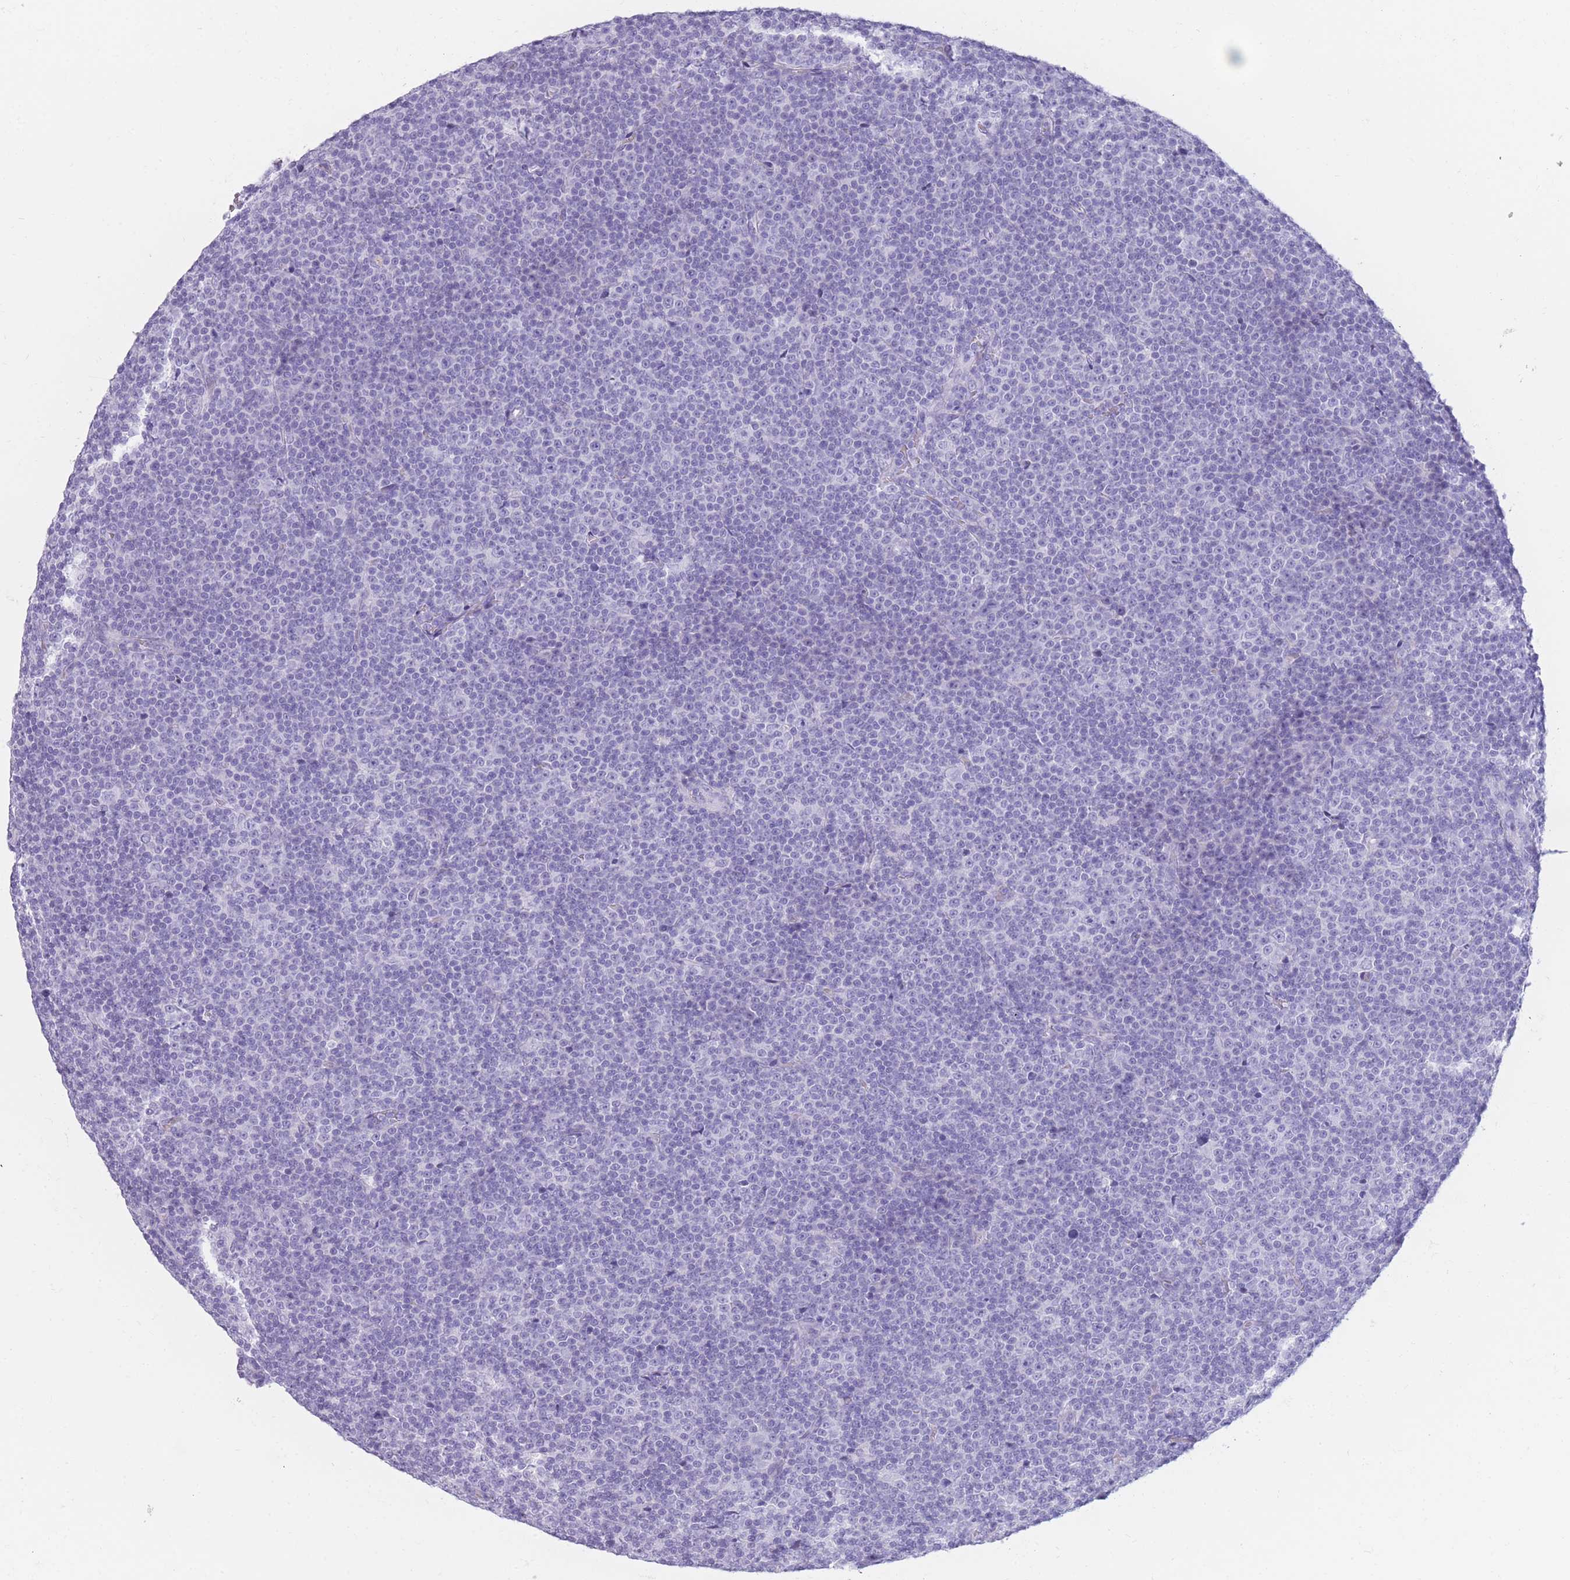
{"staining": {"intensity": "negative", "quantity": "none", "location": "none"}, "tissue": "lymphoma", "cell_type": "Tumor cells", "image_type": "cancer", "snomed": [{"axis": "morphology", "description": "Malignant lymphoma, non-Hodgkin's type, Low grade"}, {"axis": "topography", "description": "Lymph node"}], "caption": "Image shows no significant protein staining in tumor cells of malignant lymphoma, non-Hodgkin's type (low-grade).", "gene": "TNFSF11", "patient": {"sex": "female", "age": 67}}